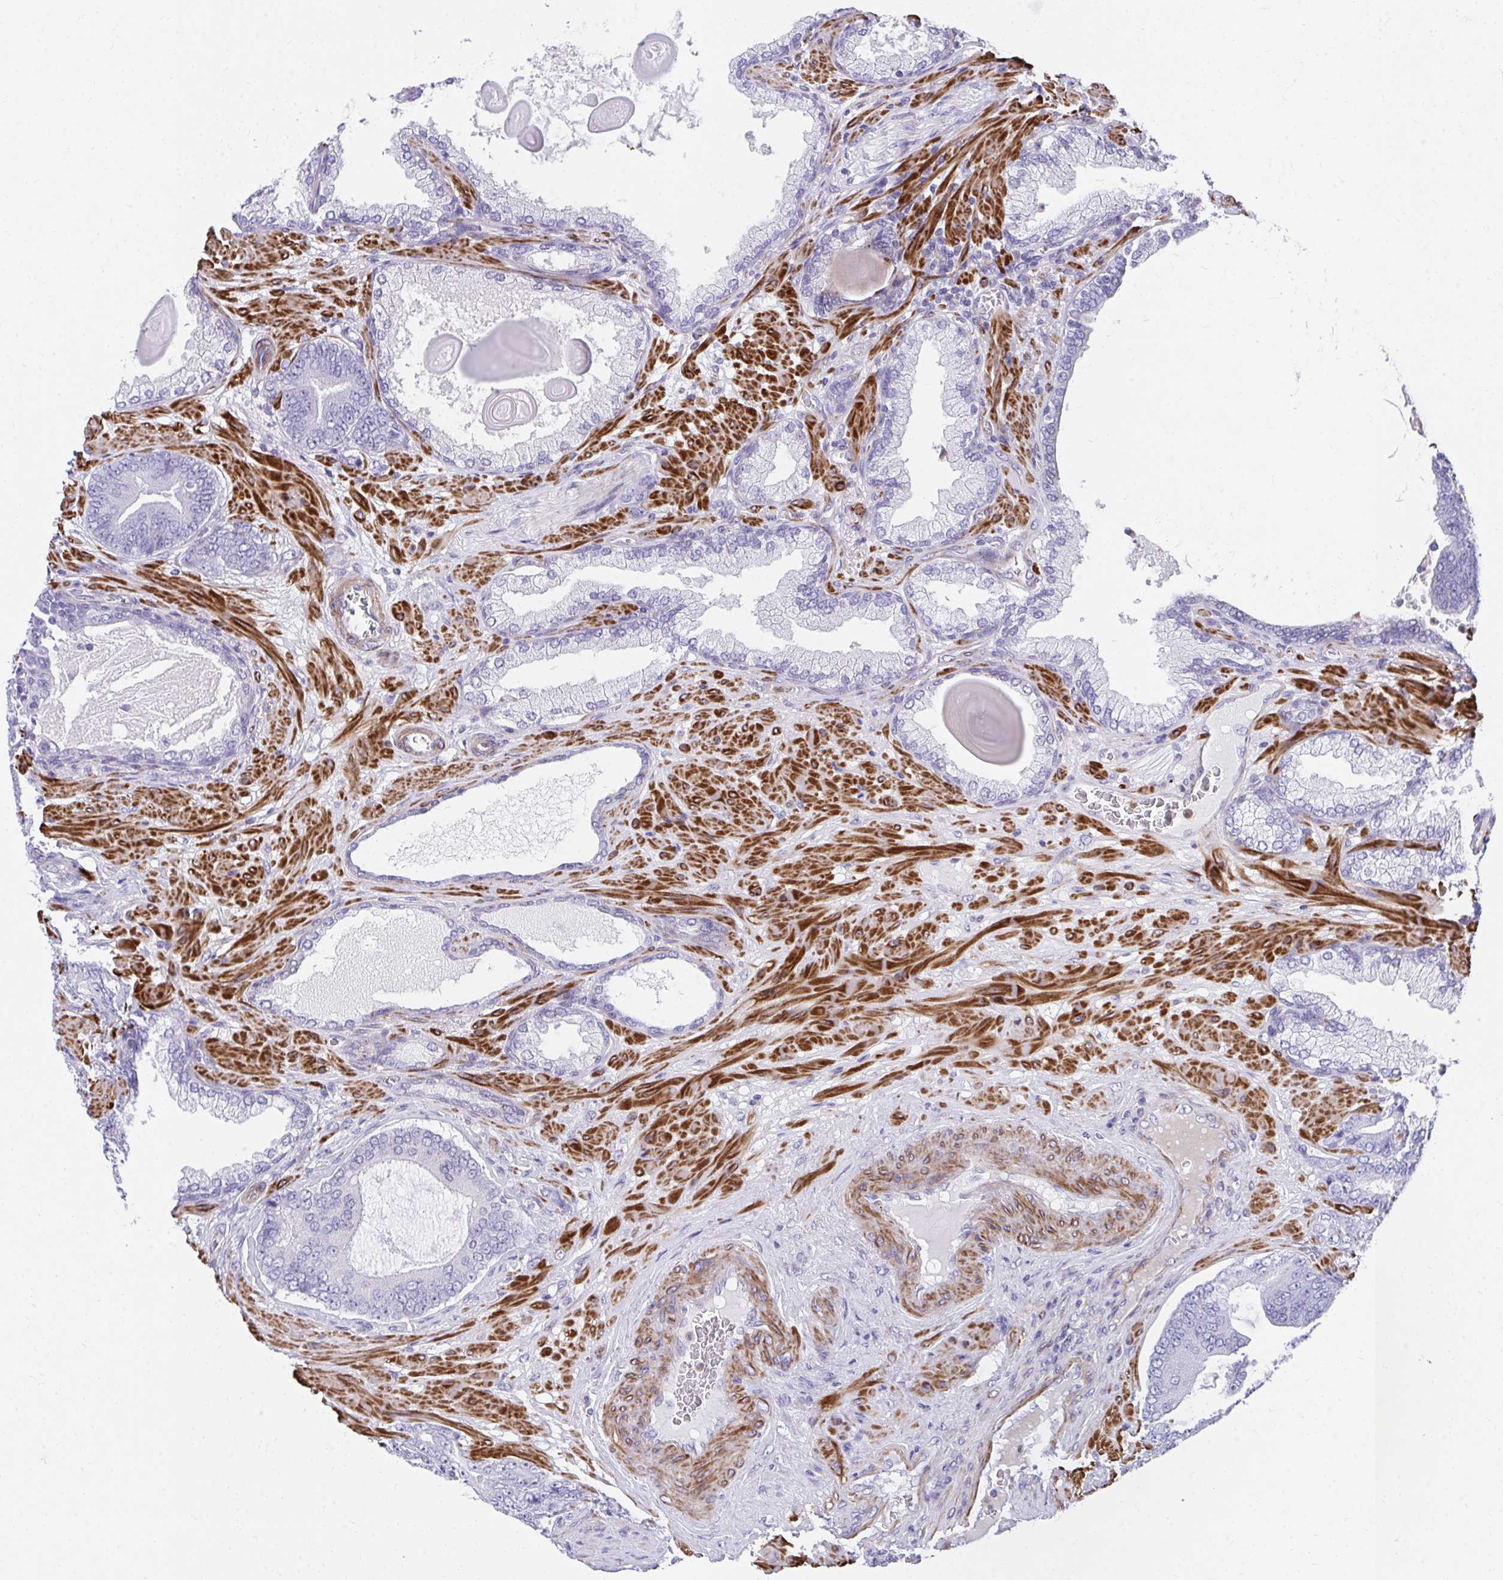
{"staining": {"intensity": "negative", "quantity": "none", "location": "none"}, "tissue": "prostate cancer", "cell_type": "Tumor cells", "image_type": "cancer", "snomed": [{"axis": "morphology", "description": "Adenocarcinoma, High grade"}, {"axis": "topography", "description": "Prostate"}], "caption": "DAB immunohistochemical staining of adenocarcinoma (high-grade) (prostate) exhibits no significant staining in tumor cells. The staining was performed using DAB (3,3'-diaminobenzidine) to visualize the protein expression in brown, while the nuclei were stained in blue with hematoxylin (Magnification: 20x).", "gene": "CSTB", "patient": {"sex": "male", "age": 62}}